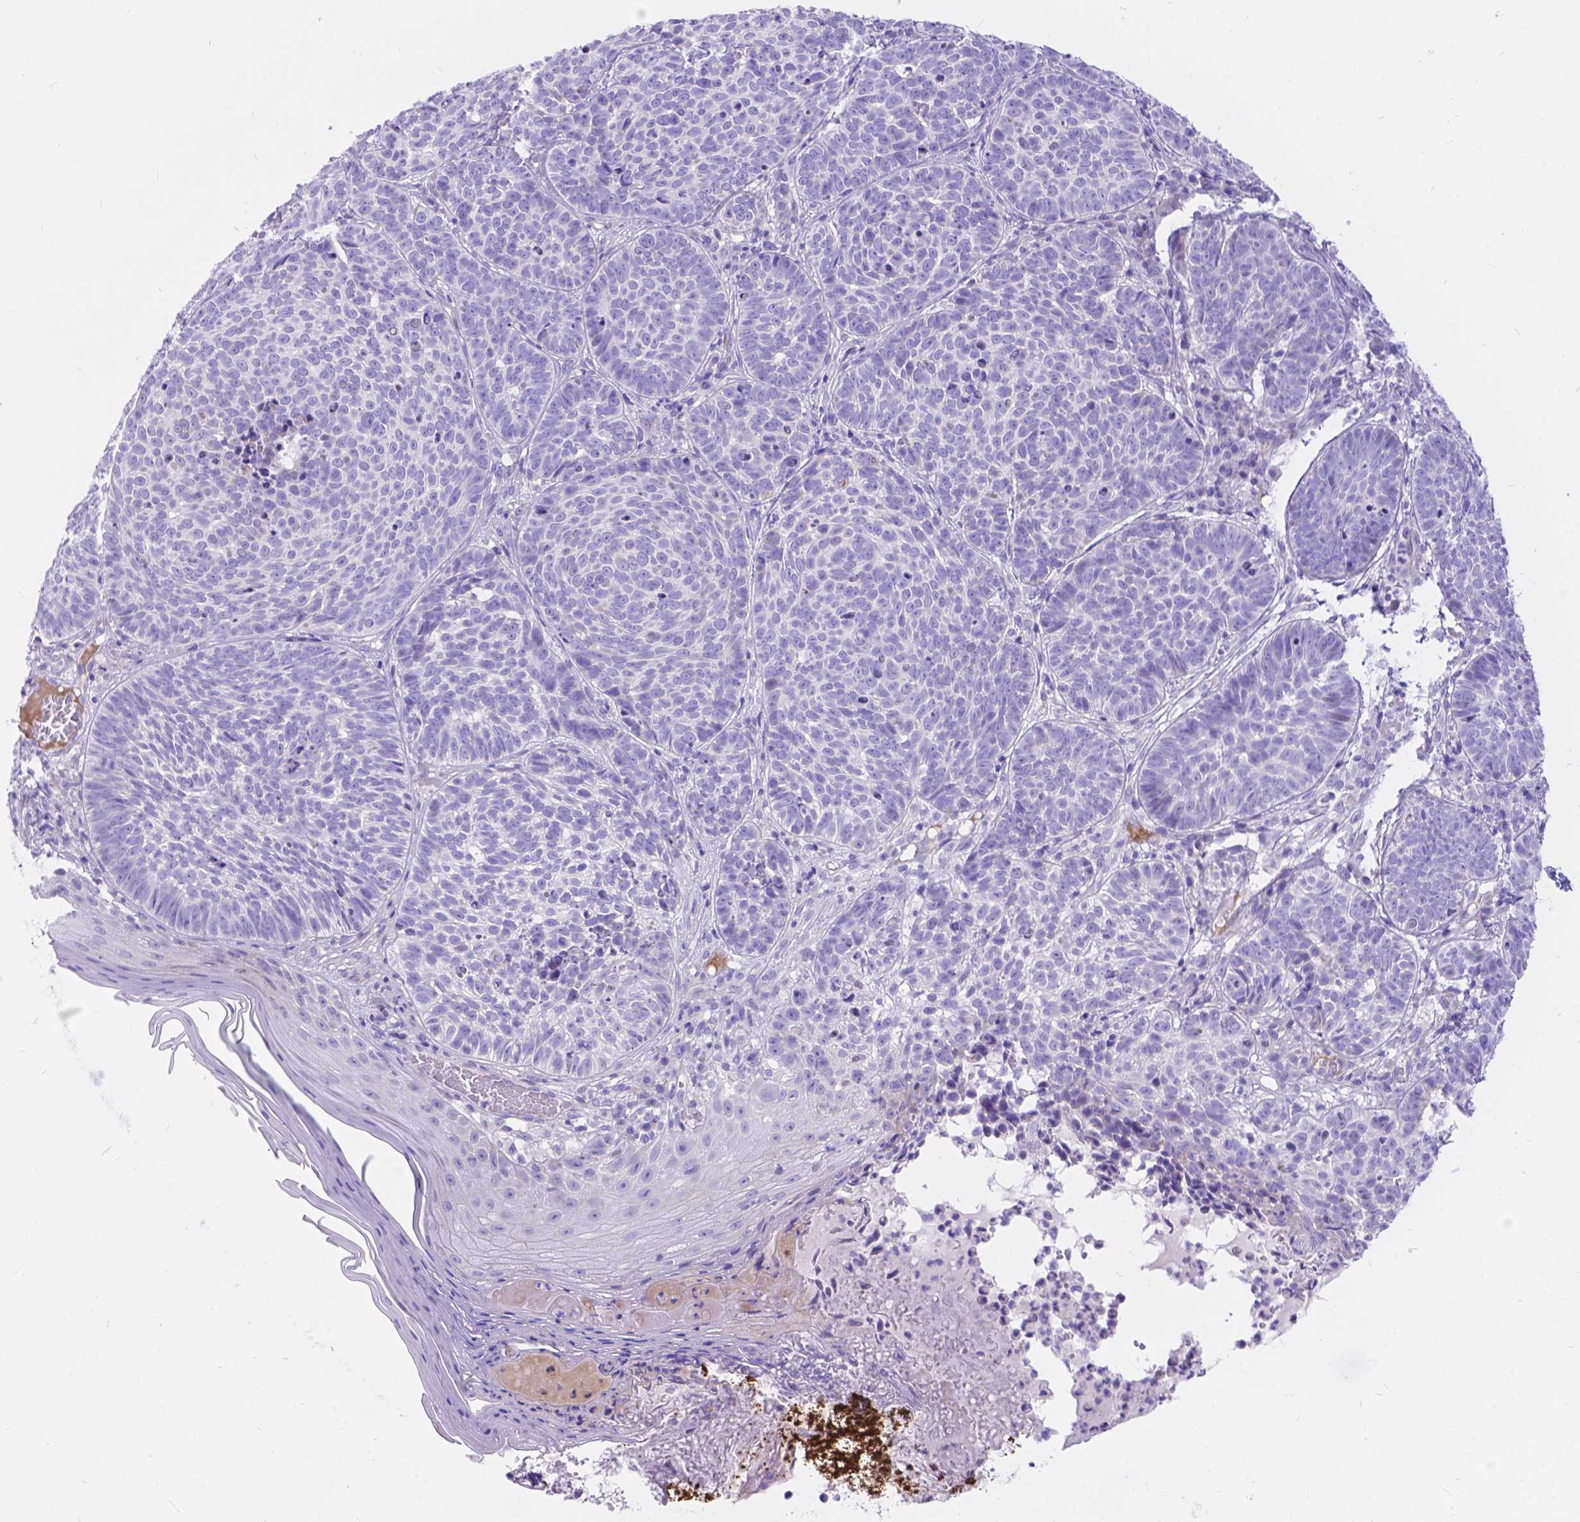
{"staining": {"intensity": "negative", "quantity": "none", "location": "none"}, "tissue": "skin cancer", "cell_type": "Tumor cells", "image_type": "cancer", "snomed": [{"axis": "morphology", "description": "Basal cell carcinoma"}, {"axis": "topography", "description": "Skin"}], "caption": "Immunohistochemical staining of basal cell carcinoma (skin) exhibits no significant positivity in tumor cells. Brightfield microscopy of immunohistochemistry stained with DAB (3,3'-diaminobenzidine) (brown) and hematoxylin (blue), captured at high magnification.", "gene": "KLHL10", "patient": {"sex": "male", "age": 90}}